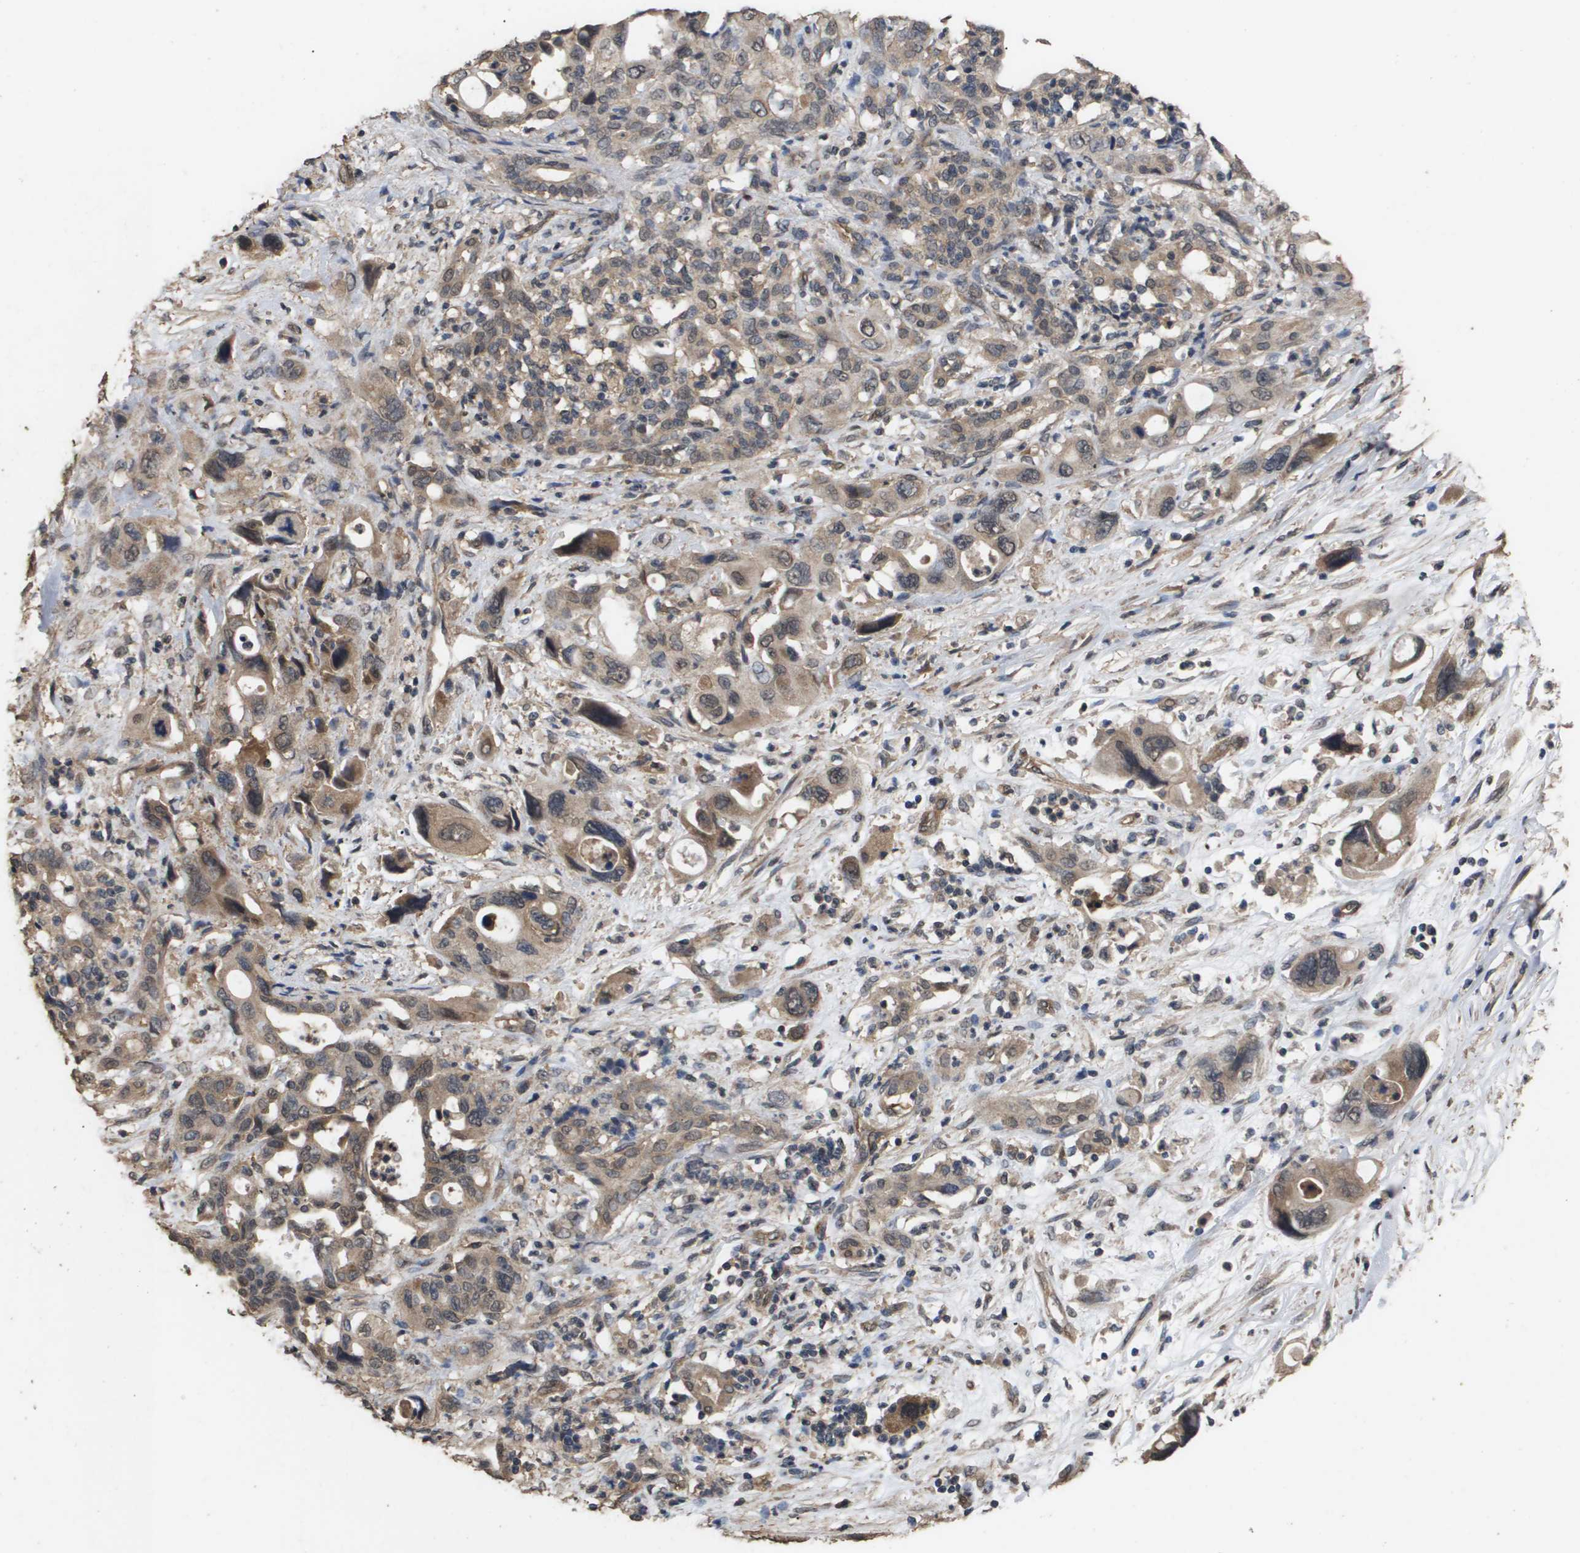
{"staining": {"intensity": "moderate", "quantity": ">75%", "location": "cytoplasmic/membranous"}, "tissue": "pancreatic cancer", "cell_type": "Tumor cells", "image_type": "cancer", "snomed": [{"axis": "morphology", "description": "Adenocarcinoma, NOS"}, {"axis": "topography", "description": "Pancreas"}], "caption": "Moderate cytoplasmic/membranous expression is present in approximately >75% of tumor cells in pancreatic adenocarcinoma. (Brightfield microscopy of DAB IHC at high magnification).", "gene": "CUL5", "patient": {"sex": "male", "age": 46}}